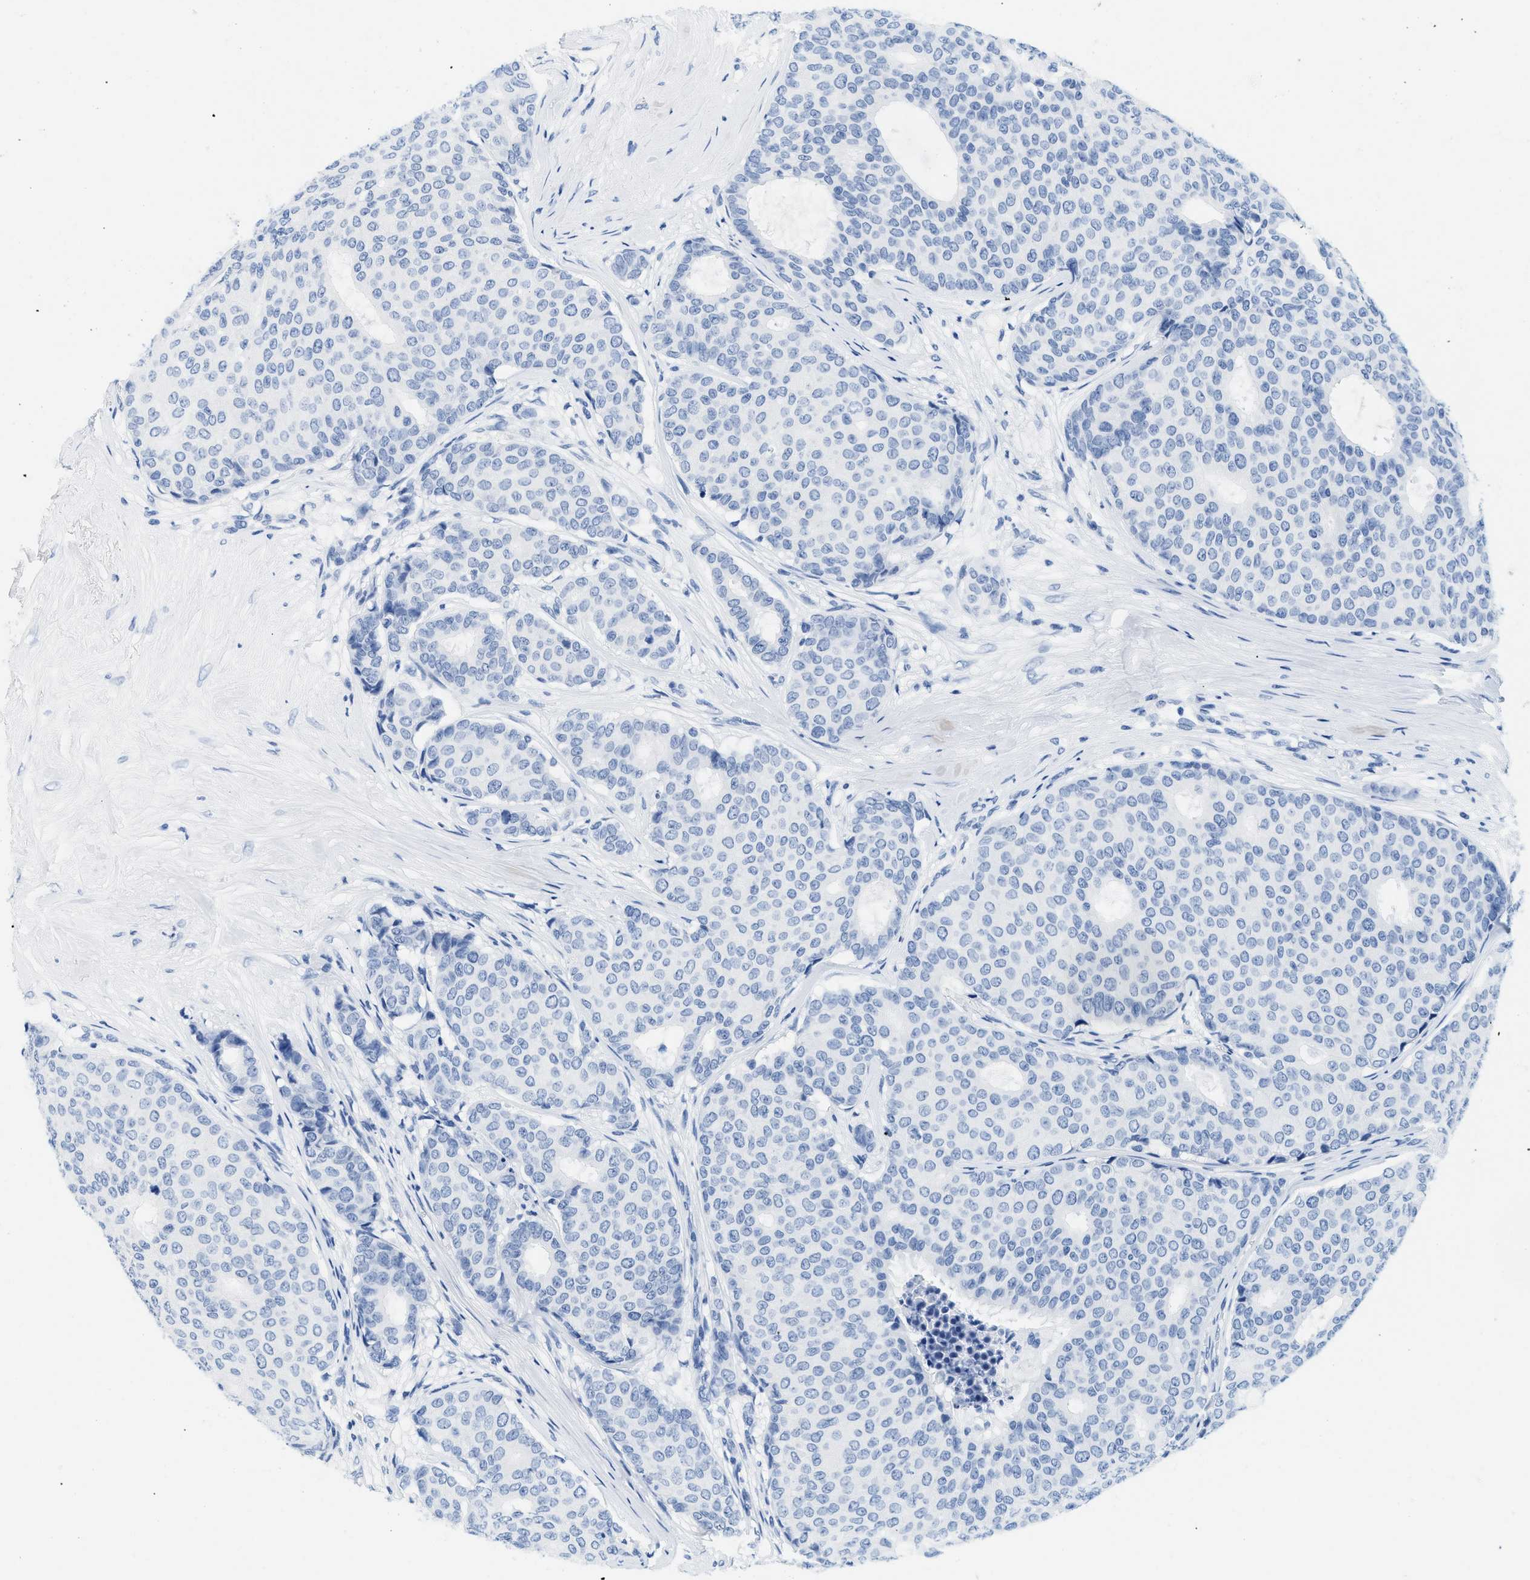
{"staining": {"intensity": "negative", "quantity": "none", "location": "none"}, "tissue": "breast cancer", "cell_type": "Tumor cells", "image_type": "cancer", "snomed": [{"axis": "morphology", "description": "Duct carcinoma"}, {"axis": "topography", "description": "Breast"}], "caption": "Immunohistochemistry (IHC) of human breast cancer (invasive ductal carcinoma) exhibits no staining in tumor cells. The staining is performed using DAB brown chromogen with nuclei counter-stained in using hematoxylin.", "gene": "GSN", "patient": {"sex": "female", "age": 75}}